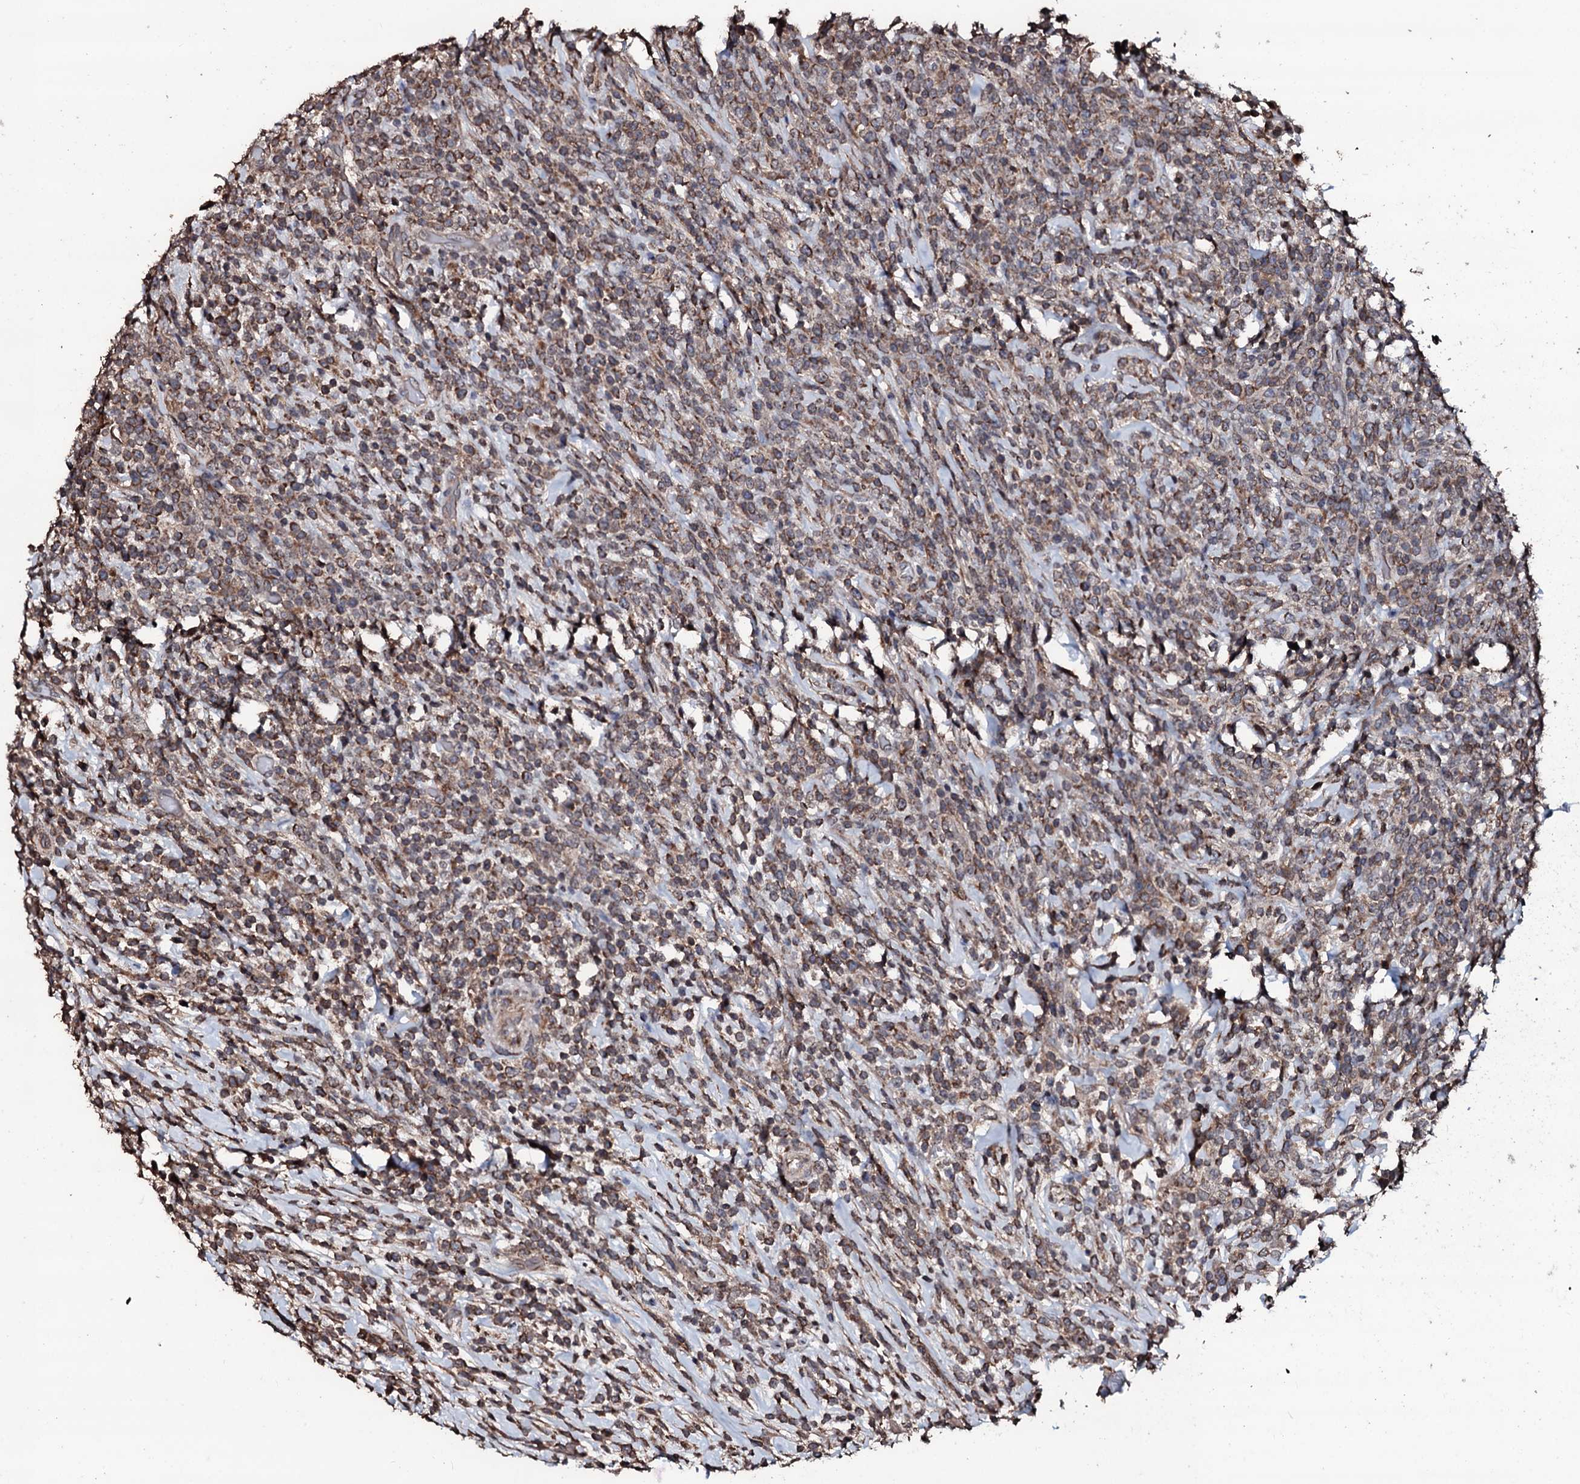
{"staining": {"intensity": "moderate", "quantity": ">75%", "location": "cytoplasmic/membranous"}, "tissue": "lymphoma", "cell_type": "Tumor cells", "image_type": "cancer", "snomed": [{"axis": "morphology", "description": "Malignant lymphoma, non-Hodgkin's type, High grade"}, {"axis": "topography", "description": "Colon"}], "caption": "Approximately >75% of tumor cells in human malignant lymphoma, non-Hodgkin's type (high-grade) exhibit moderate cytoplasmic/membranous protein positivity as visualized by brown immunohistochemical staining.", "gene": "SDHAF2", "patient": {"sex": "female", "age": 53}}